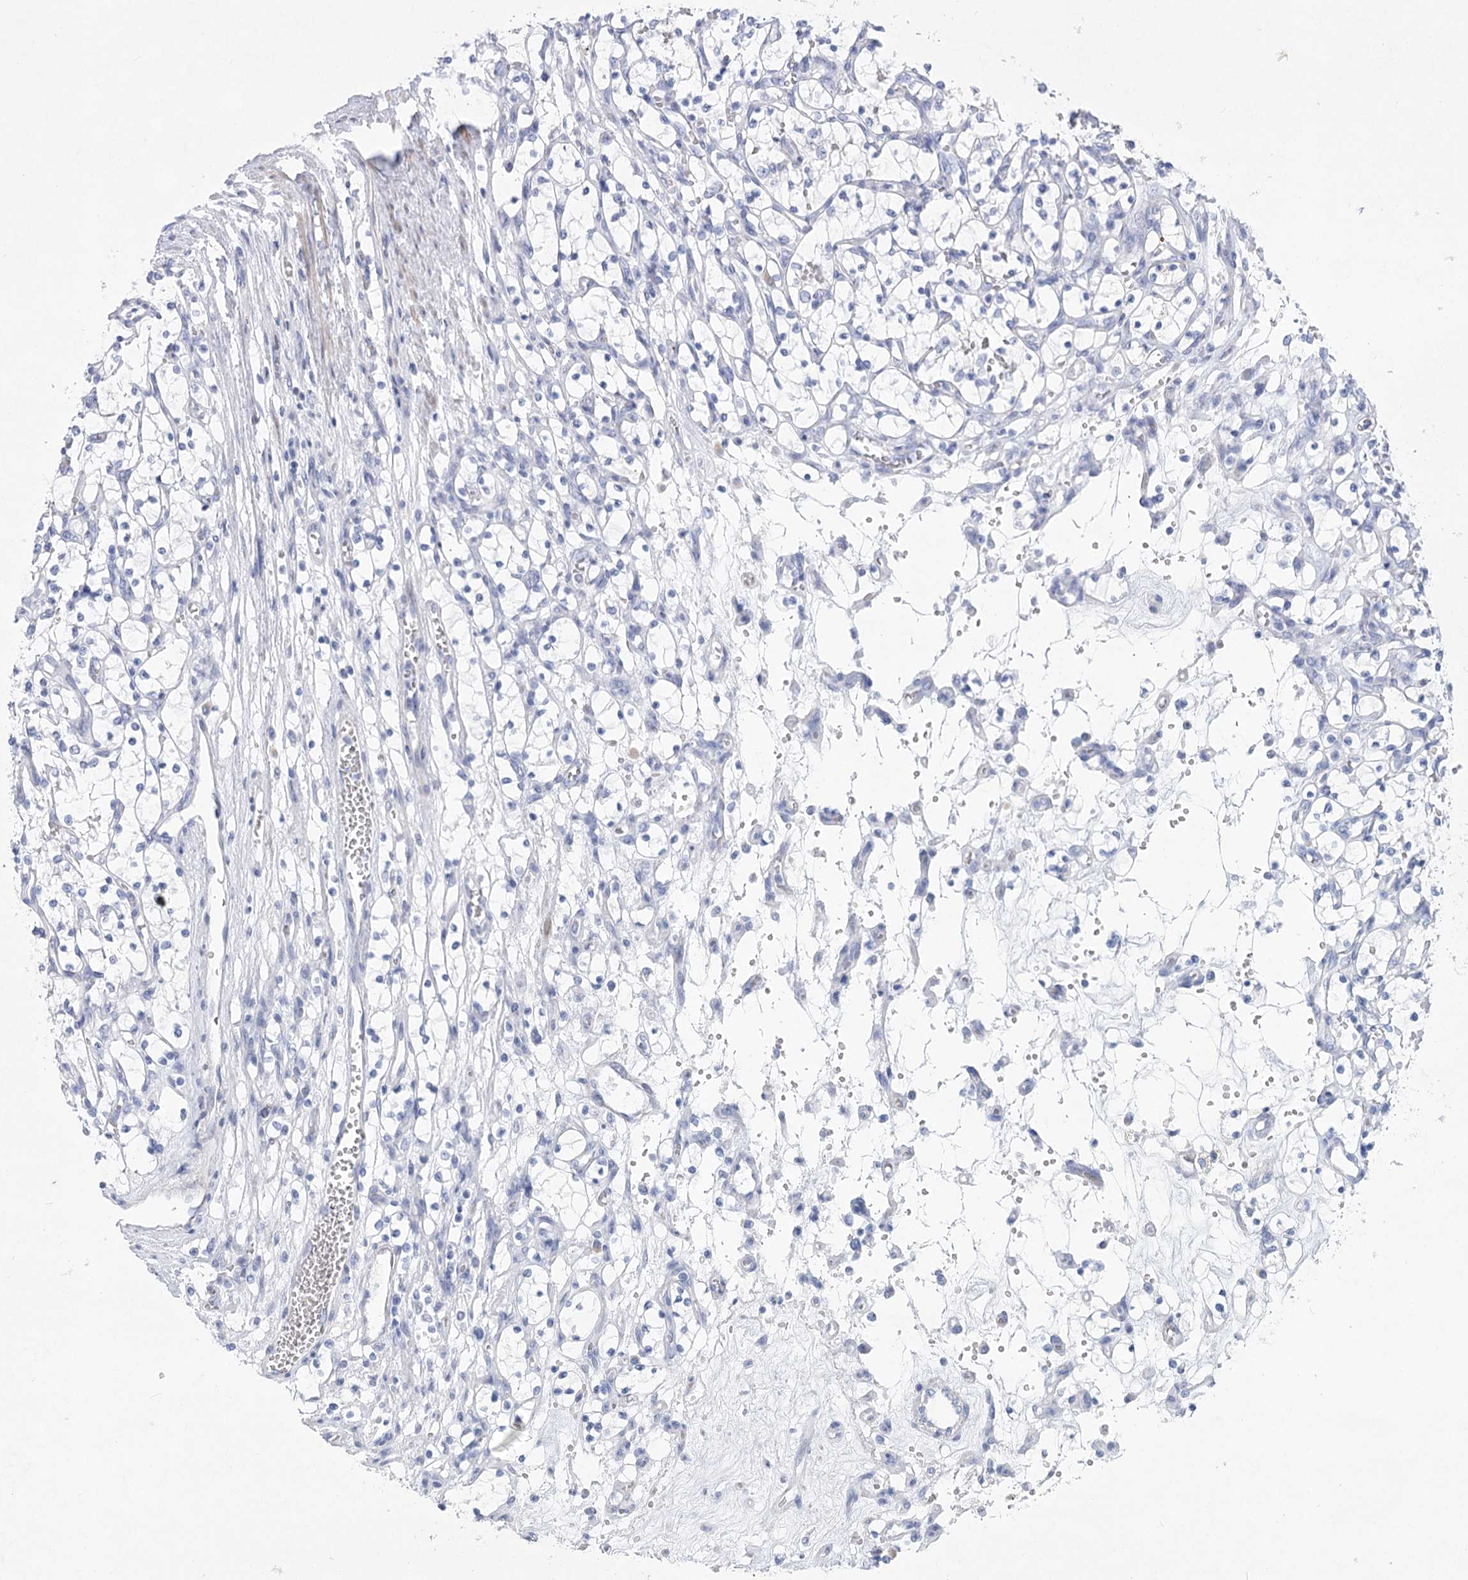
{"staining": {"intensity": "negative", "quantity": "none", "location": "none"}, "tissue": "renal cancer", "cell_type": "Tumor cells", "image_type": "cancer", "snomed": [{"axis": "morphology", "description": "Adenocarcinoma, NOS"}, {"axis": "topography", "description": "Kidney"}], "caption": "Immunohistochemistry (IHC) photomicrograph of neoplastic tissue: renal cancer (adenocarcinoma) stained with DAB exhibits no significant protein expression in tumor cells.", "gene": "WDR74", "patient": {"sex": "female", "age": 69}}